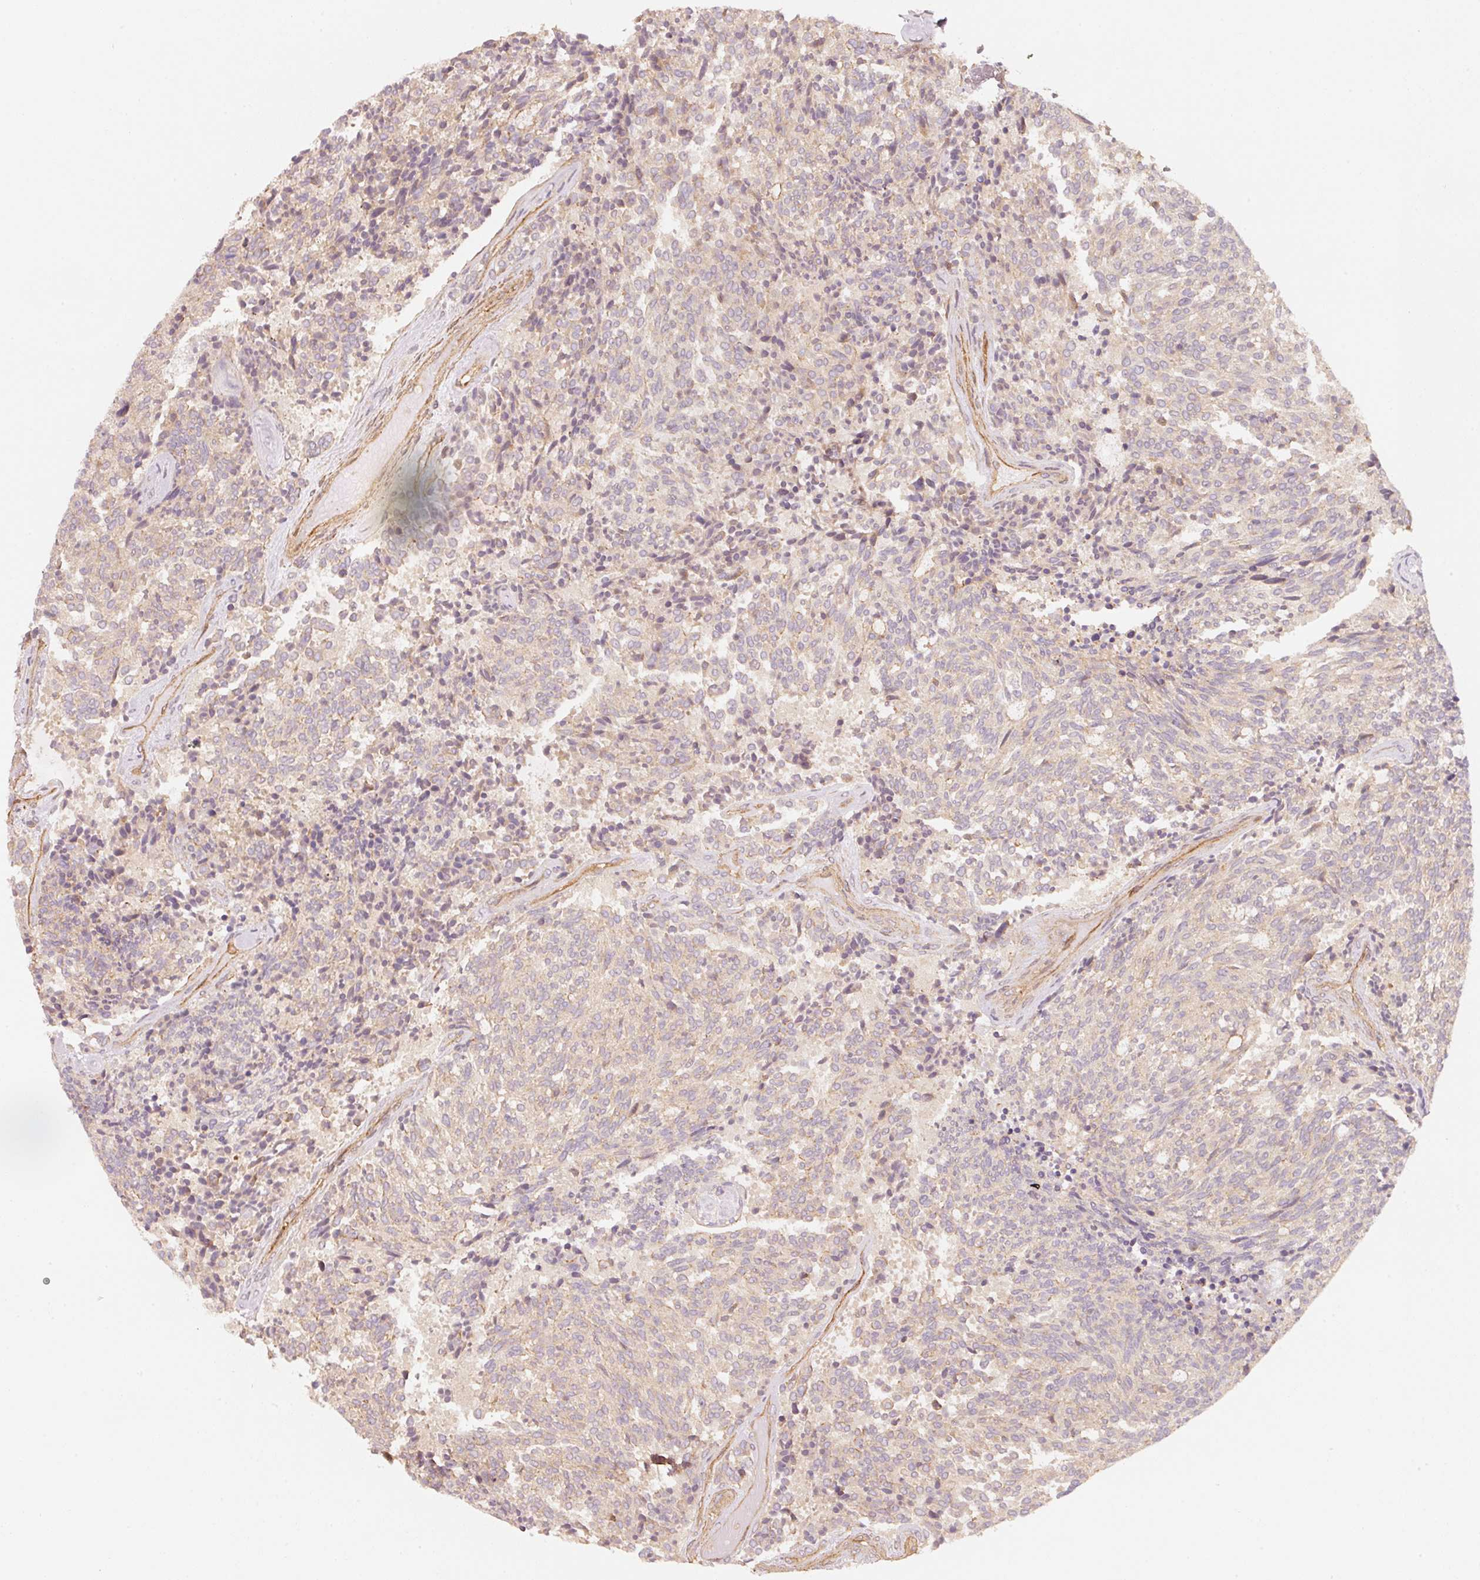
{"staining": {"intensity": "weak", "quantity": "<25%", "location": "cytoplasmic/membranous"}, "tissue": "carcinoid", "cell_type": "Tumor cells", "image_type": "cancer", "snomed": [{"axis": "morphology", "description": "Carcinoid, malignant, NOS"}, {"axis": "topography", "description": "Pancreas"}], "caption": "The image exhibits no significant positivity in tumor cells of carcinoid.", "gene": "CEP95", "patient": {"sex": "female", "age": 54}}